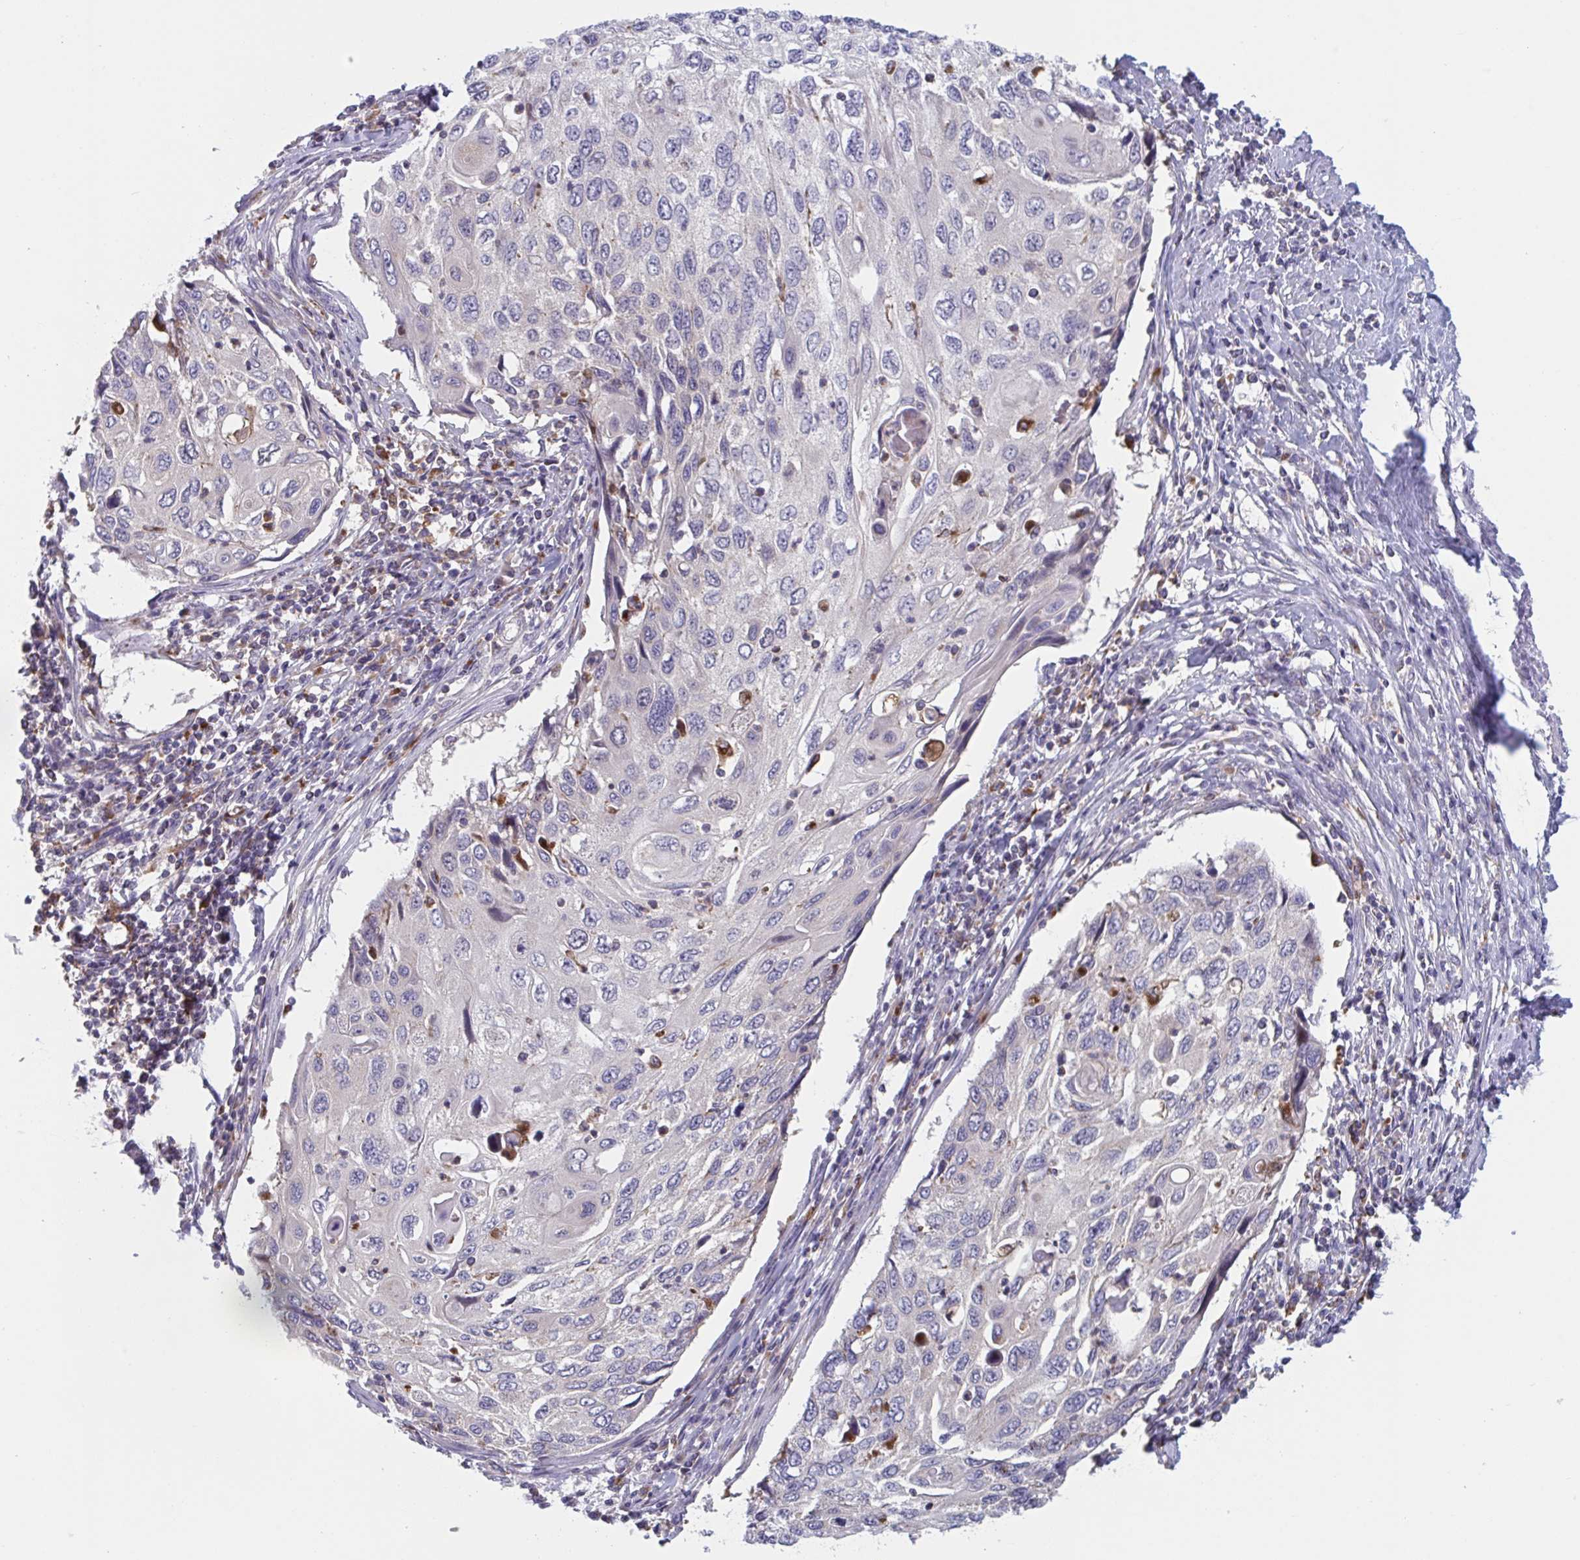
{"staining": {"intensity": "negative", "quantity": "none", "location": "none"}, "tissue": "cervical cancer", "cell_type": "Tumor cells", "image_type": "cancer", "snomed": [{"axis": "morphology", "description": "Squamous cell carcinoma, NOS"}, {"axis": "topography", "description": "Cervix"}], "caption": "This is an IHC histopathology image of human cervical cancer (squamous cell carcinoma). There is no staining in tumor cells.", "gene": "NIPSNAP1", "patient": {"sex": "female", "age": 70}}